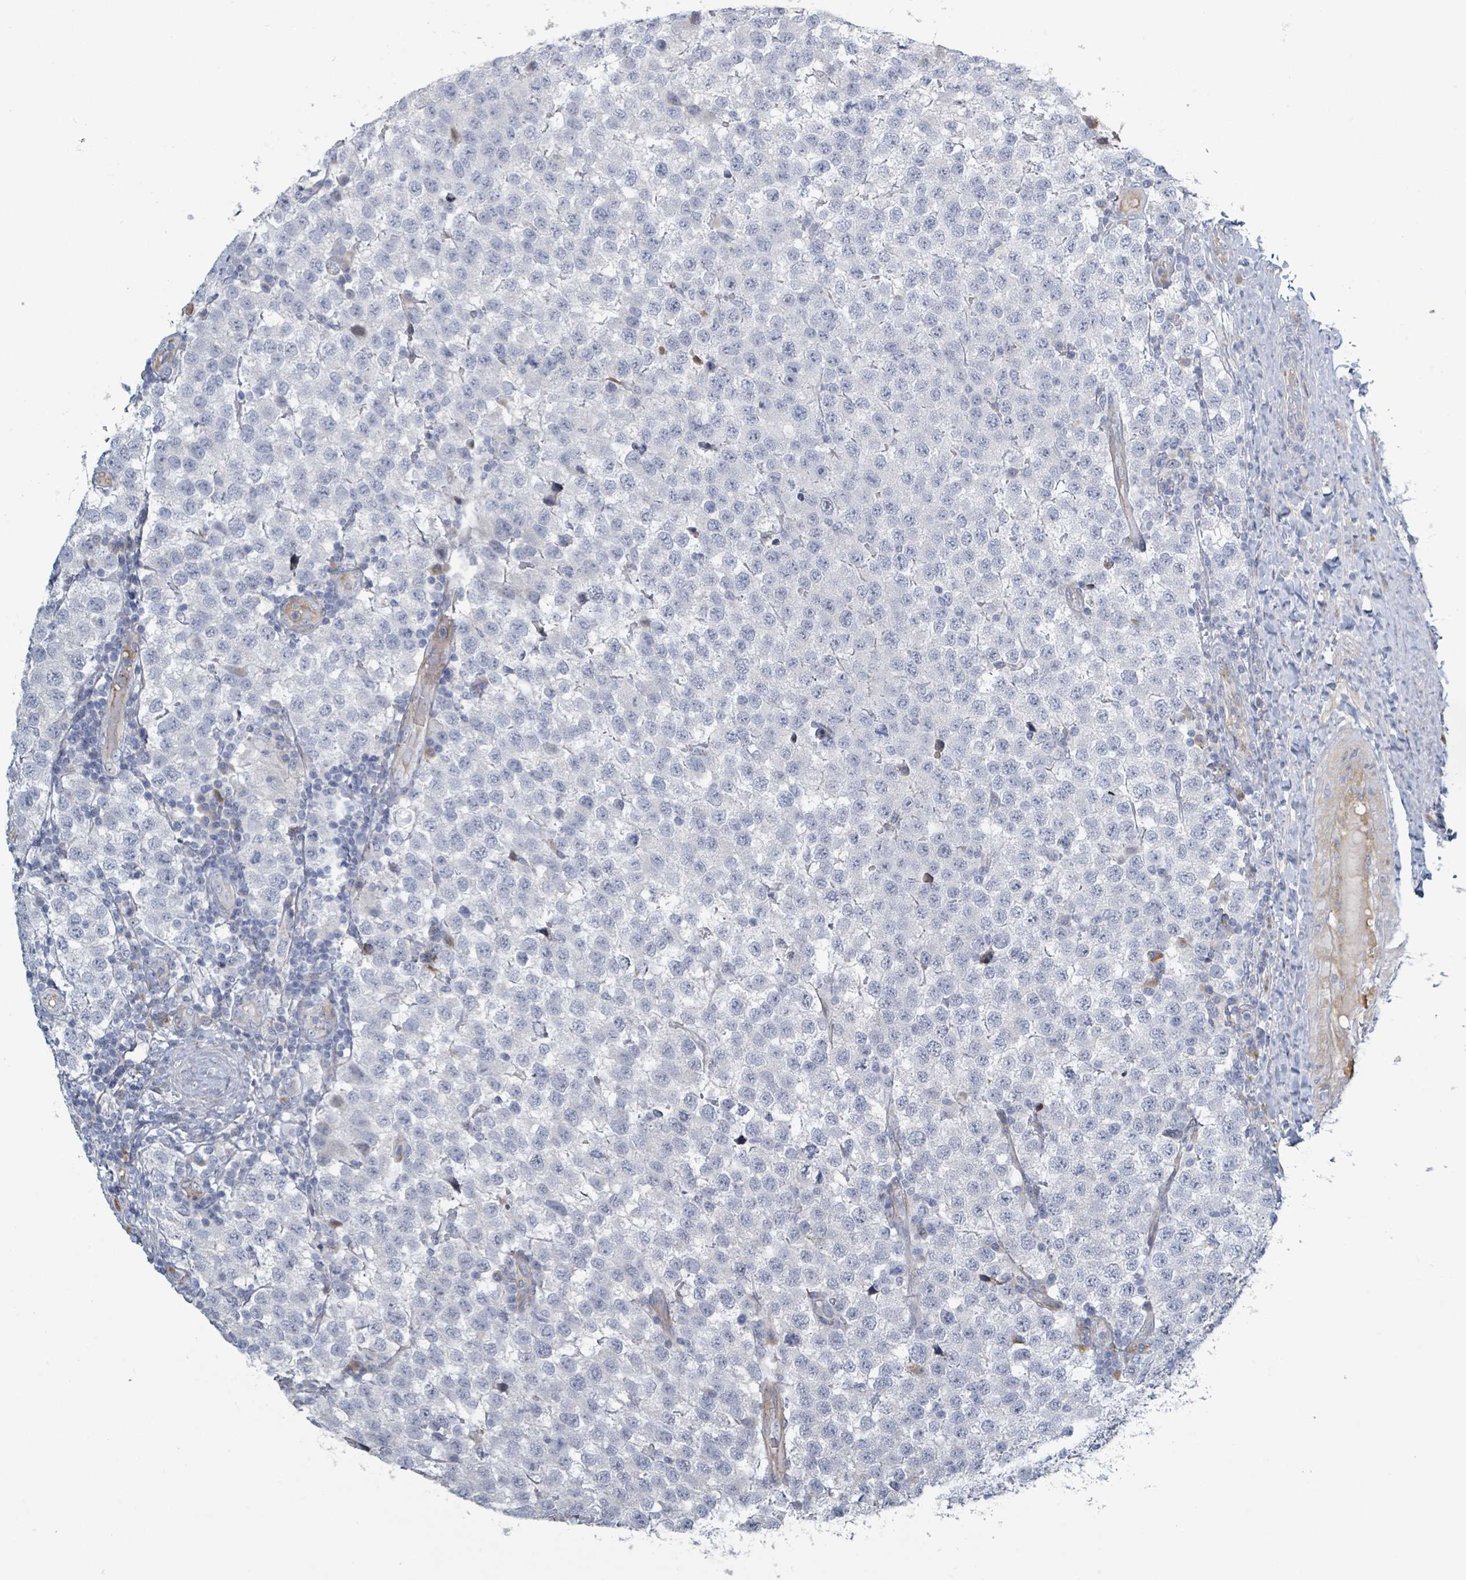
{"staining": {"intensity": "negative", "quantity": "none", "location": "none"}, "tissue": "testis cancer", "cell_type": "Tumor cells", "image_type": "cancer", "snomed": [{"axis": "morphology", "description": "Seminoma, NOS"}, {"axis": "topography", "description": "Testis"}], "caption": "Immunohistochemistry (IHC) photomicrograph of neoplastic tissue: seminoma (testis) stained with DAB (3,3'-diaminobenzidine) demonstrates no significant protein expression in tumor cells.", "gene": "RAB33B", "patient": {"sex": "male", "age": 34}}